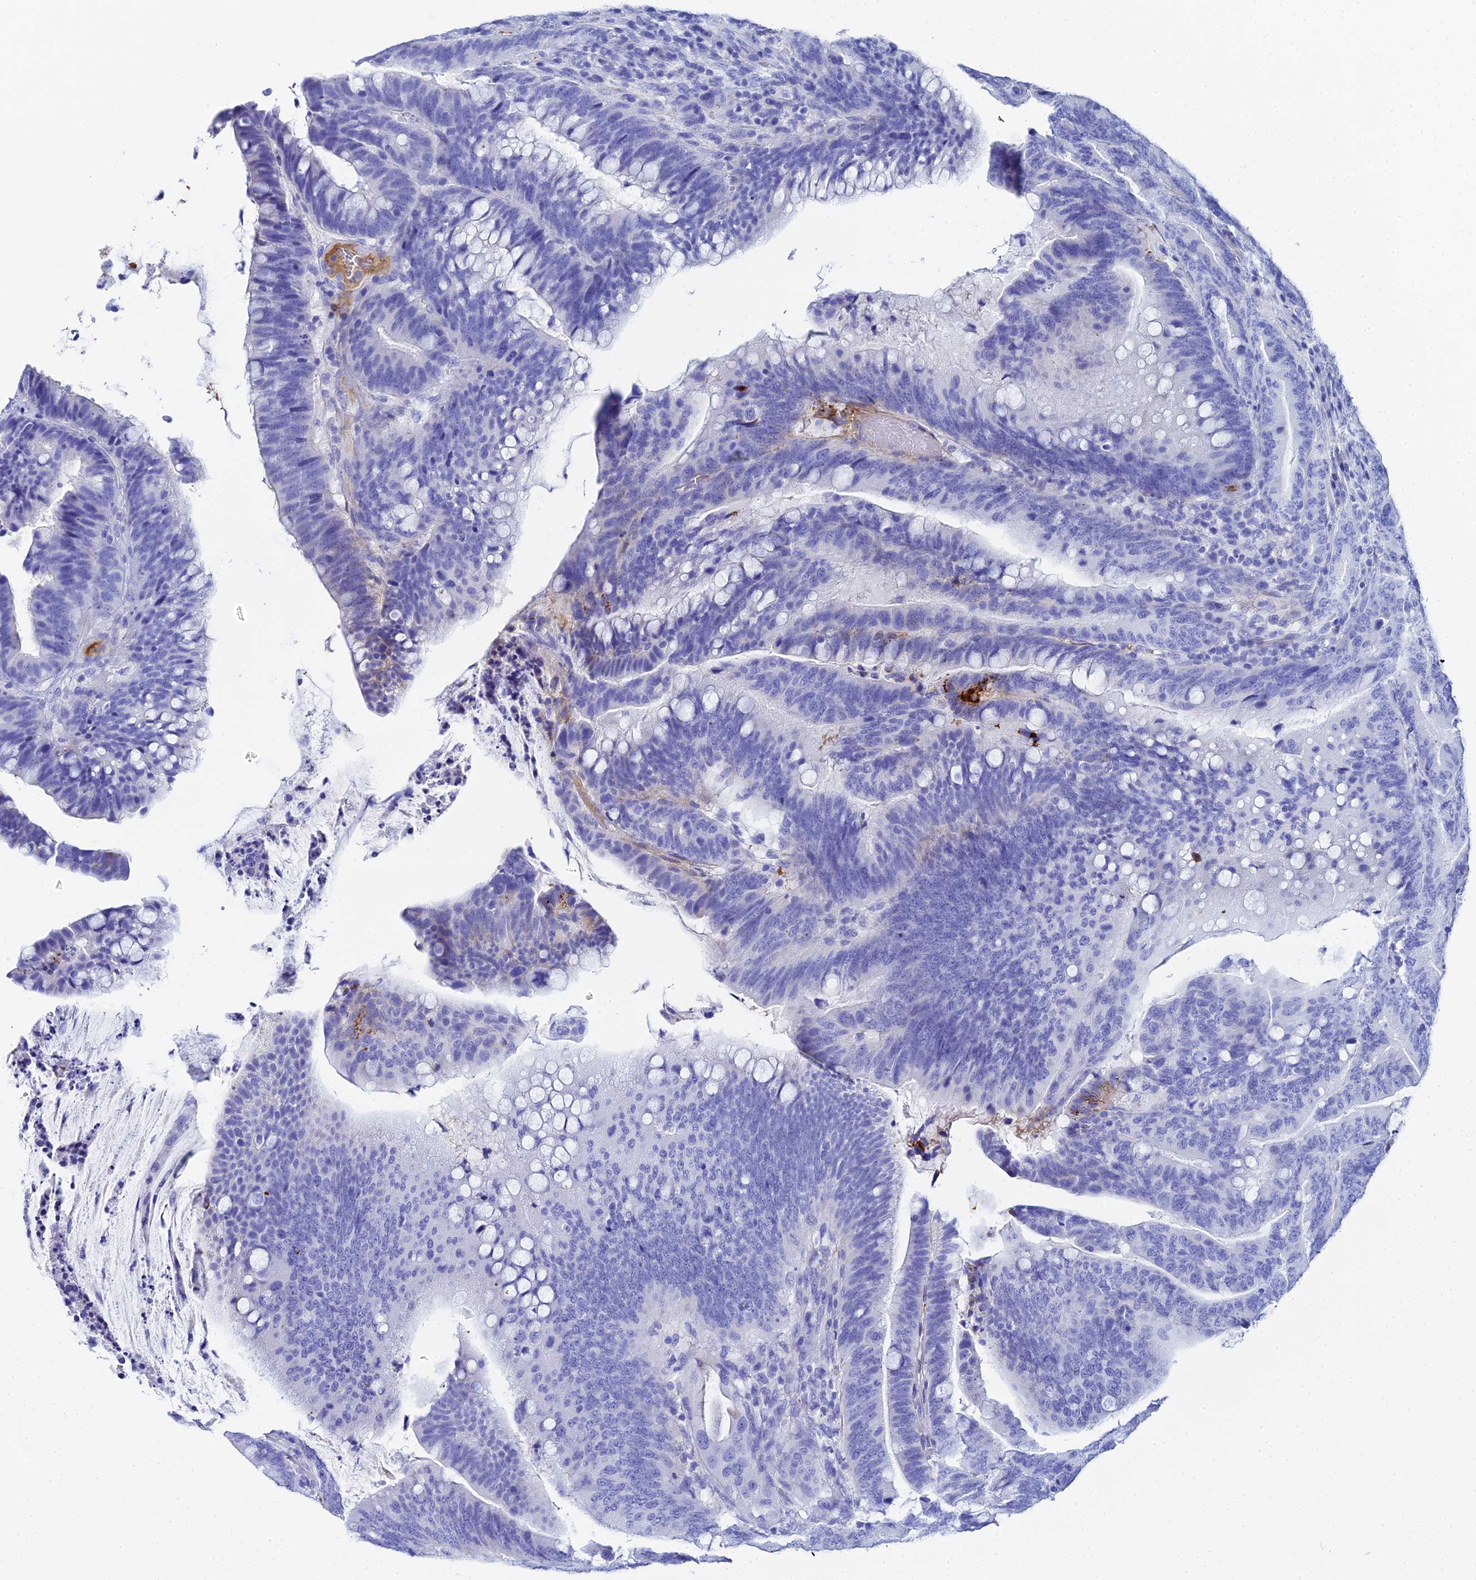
{"staining": {"intensity": "negative", "quantity": "none", "location": "none"}, "tissue": "colorectal cancer", "cell_type": "Tumor cells", "image_type": "cancer", "snomed": [{"axis": "morphology", "description": "Adenocarcinoma, NOS"}, {"axis": "topography", "description": "Colon"}], "caption": "Immunohistochemistry (IHC) image of human colorectal adenocarcinoma stained for a protein (brown), which demonstrates no staining in tumor cells. Brightfield microscopy of IHC stained with DAB (3,3'-diaminobenzidine) (brown) and hematoxylin (blue), captured at high magnification.", "gene": "CELA3A", "patient": {"sex": "female", "age": 66}}